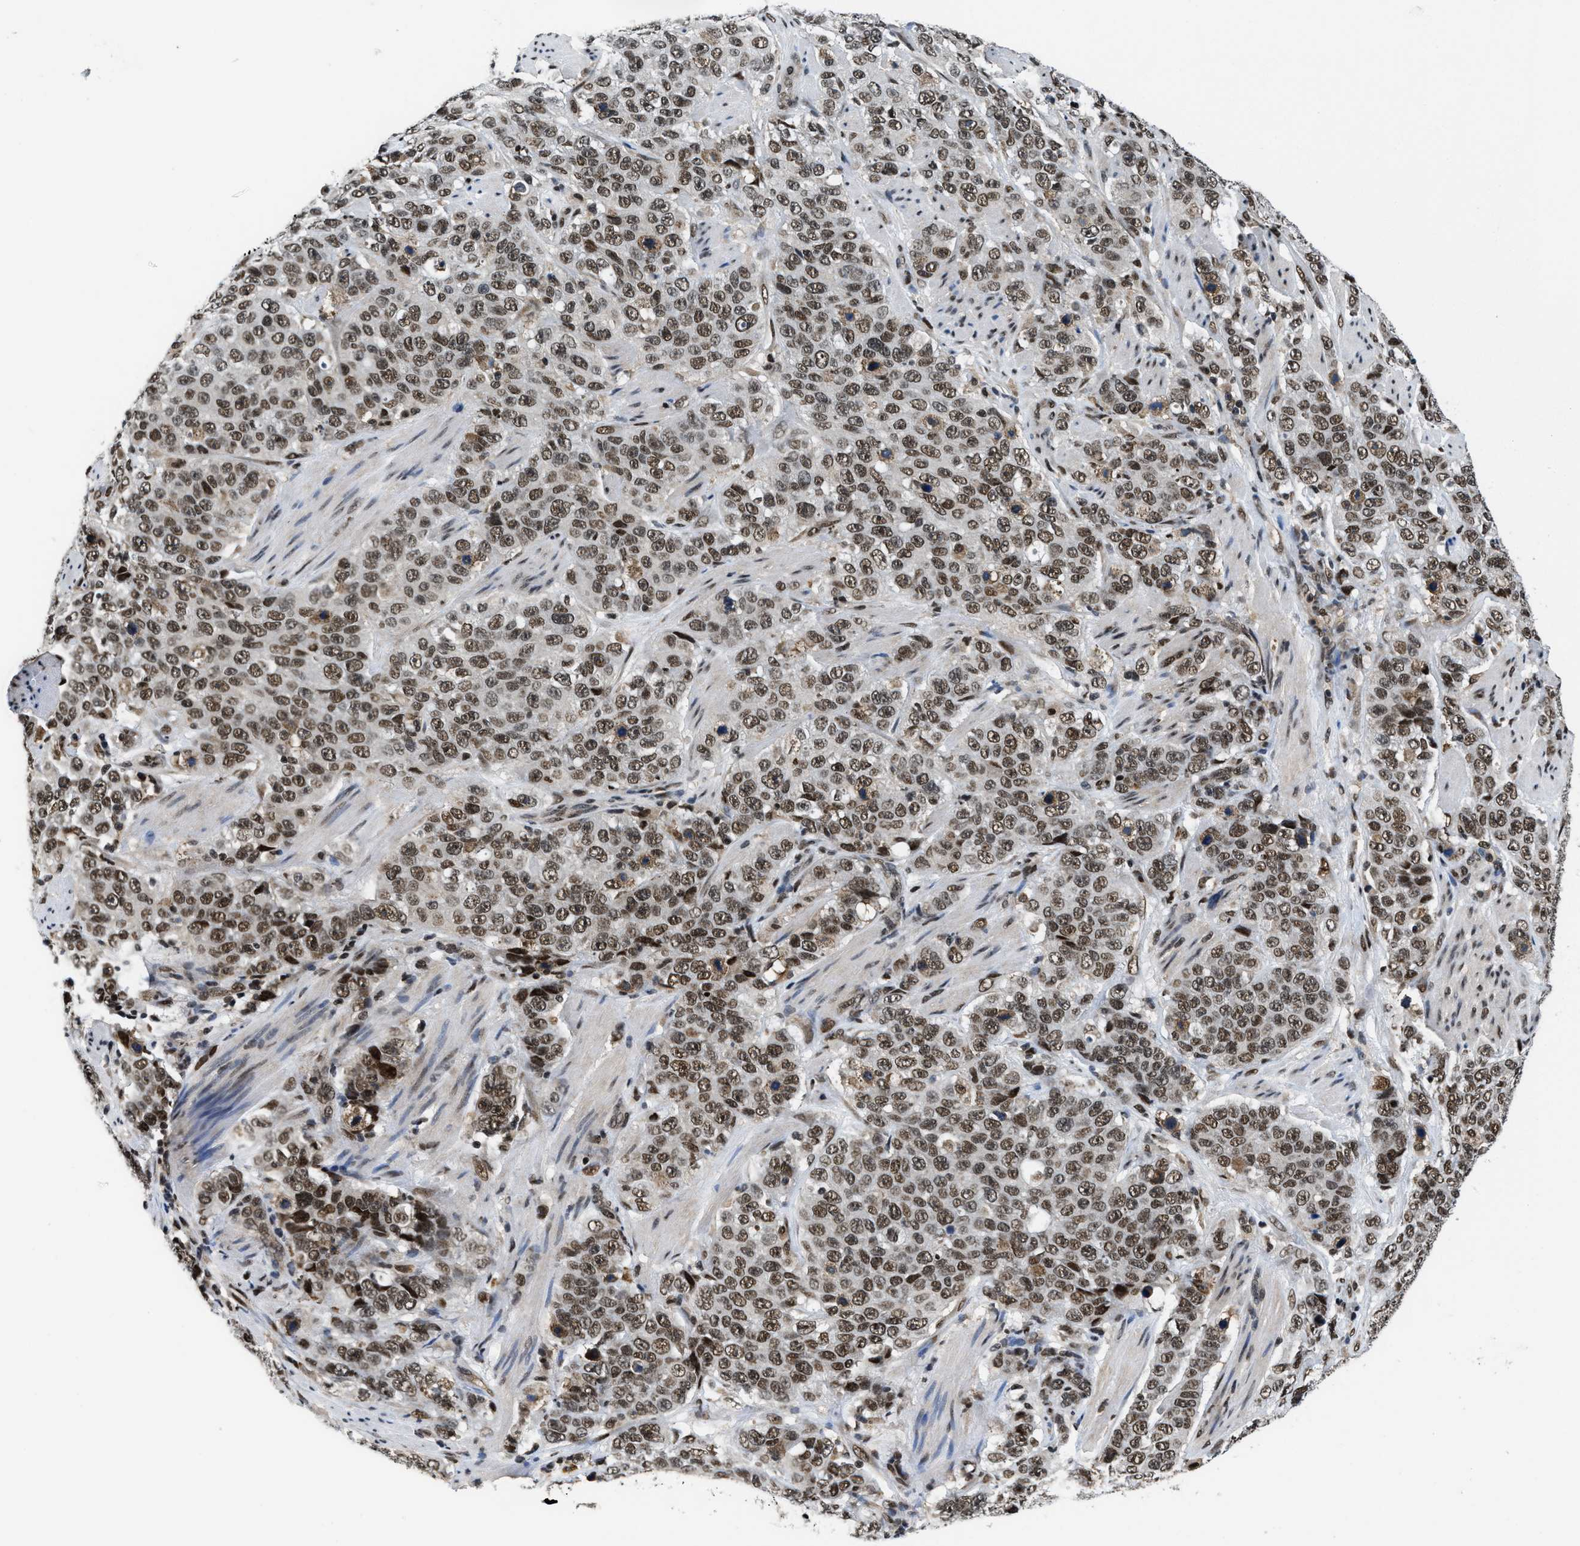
{"staining": {"intensity": "moderate", "quantity": ">75%", "location": "nuclear"}, "tissue": "stomach cancer", "cell_type": "Tumor cells", "image_type": "cancer", "snomed": [{"axis": "morphology", "description": "Adenocarcinoma, NOS"}, {"axis": "topography", "description": "Stomach"}], "caption": "Approximately >75% of tumor cells in human stomach cancer (adenocarcinoma) display moderate nuclear protein positivity as visualized by brown immunohistochemical staining.", "gene": "SAFB", "patient": {"sex": "male", "age": 48}}